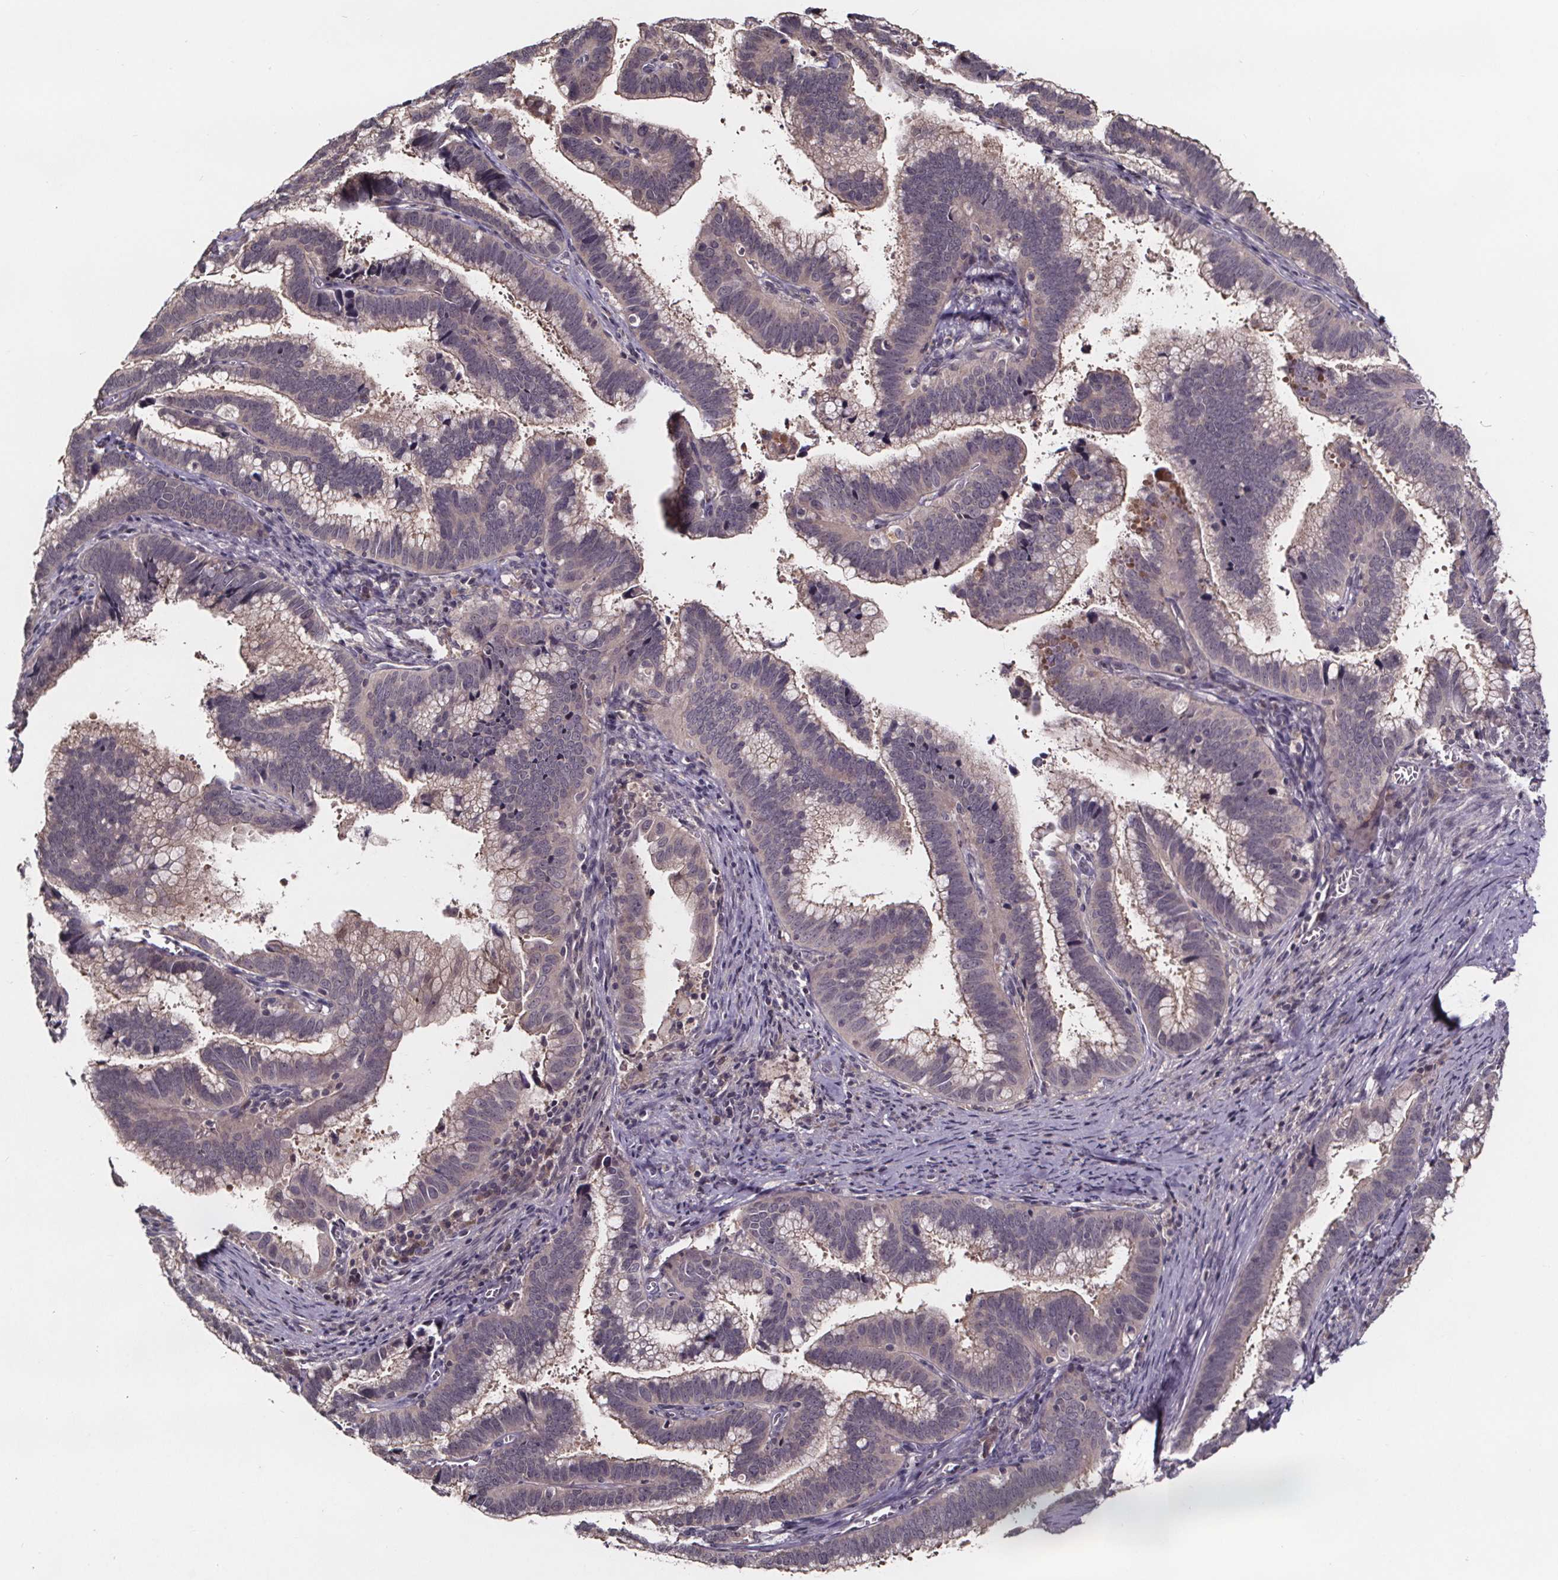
{"staining": {"intensity": "weak", "quantity": "25%-75%", "location": "cytoplasmic/membranous"}, "tissue": "cervical cancer", "cell_type": "Tumor cells", "image_type": "cancer", "snomed": [{"axis": "morphology", "description": "Adenocarcinoma, NOS"}, {"axis": "topography", "description": "Cervix"}], "caption": "Brown immunohistochemical staining in cervical cancer displays weak cytoplasmic/membranous expression in about 25%-75% of tumor cells.", "gene": "SMIM1", "patient": {"sex": "female", "age": 61}}